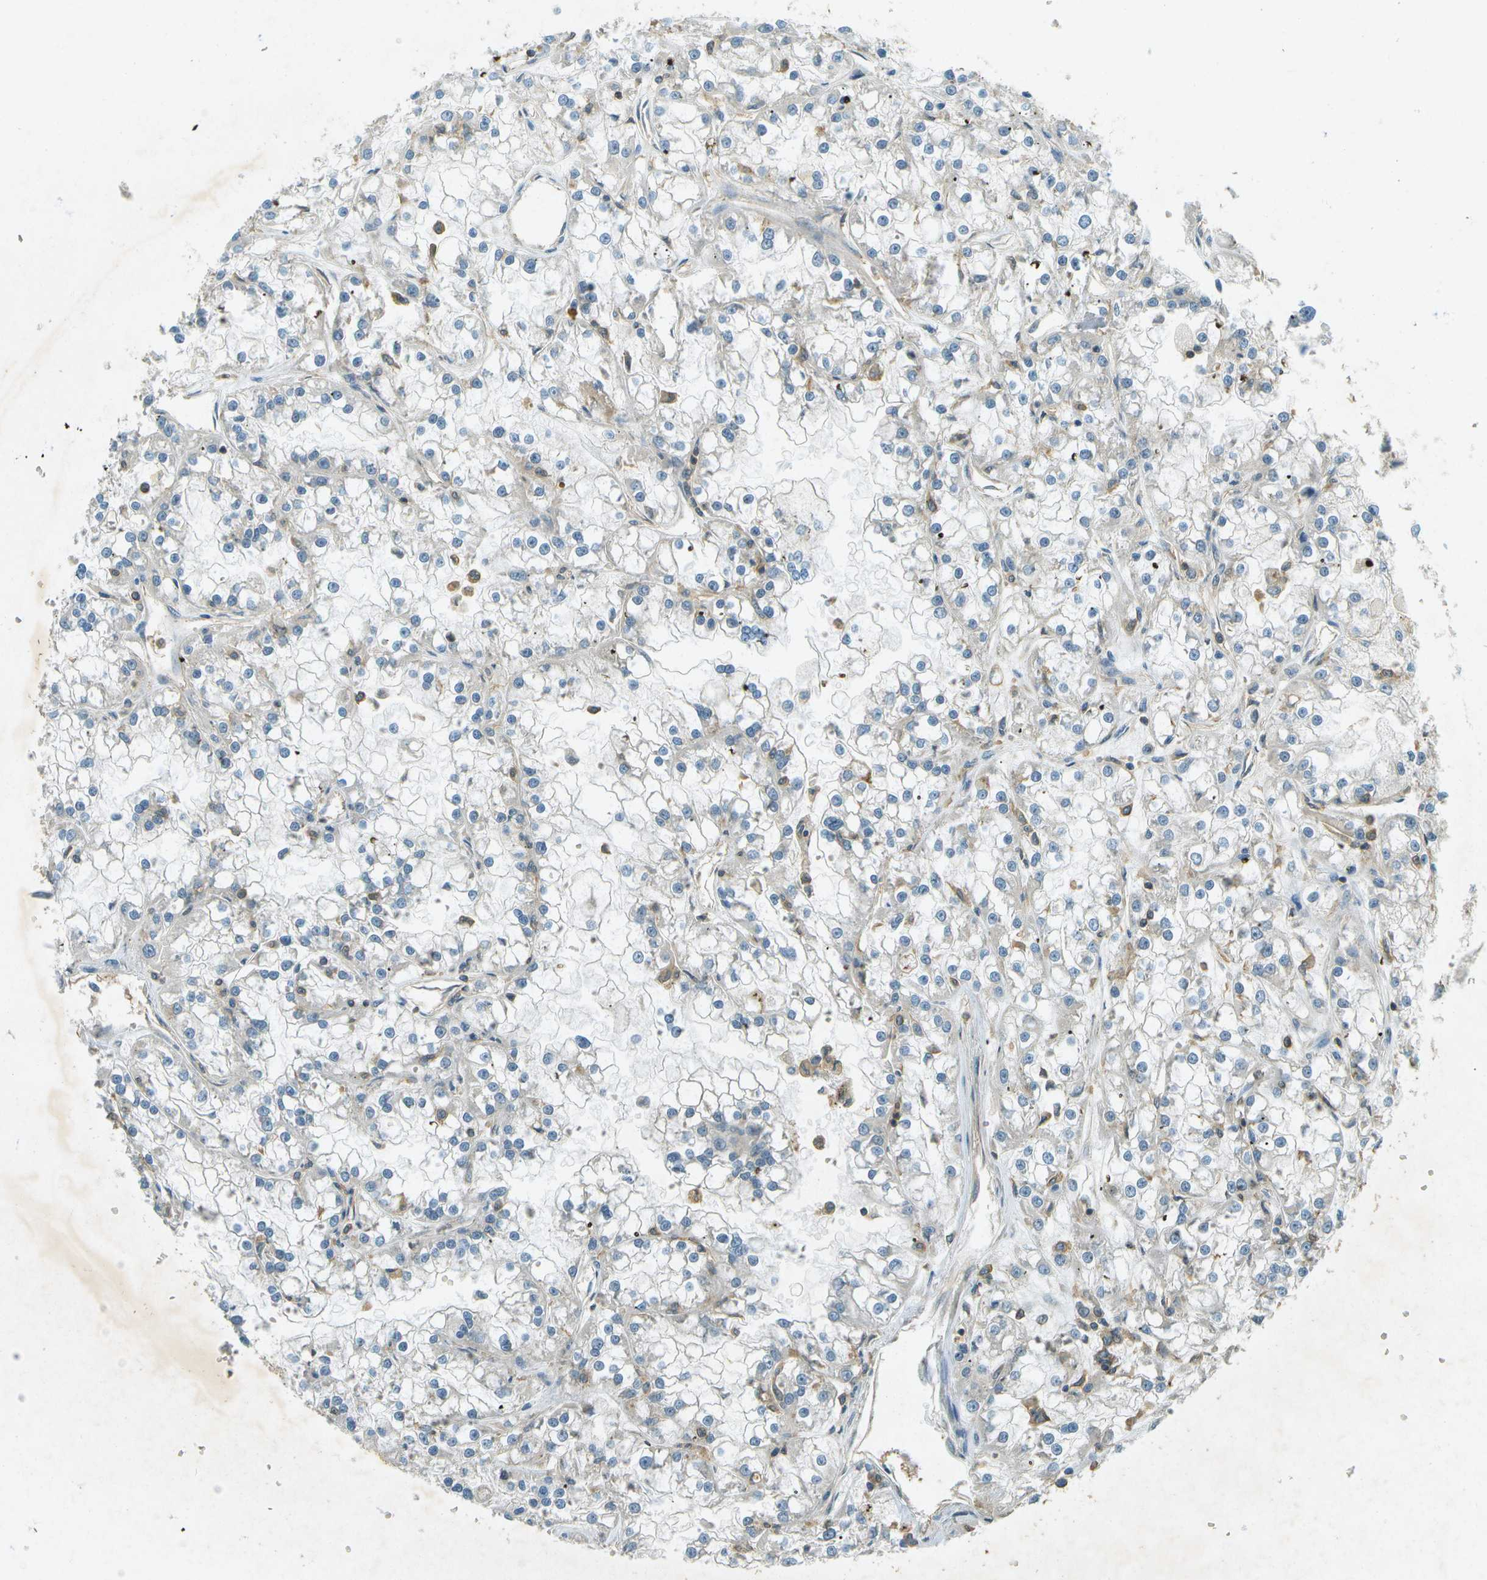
{"staining": {"intensity": "negative", "quantity": "none", "location": "none"}, "tissue": "renal cancer", "cell_type": "Tumor cells", "image_type": "cancer", "snomed": [{"axis": "morphology", "description": "Adenocarcinoma, NOS"}, {"axis": "topography", "description": "Kidney"}], "caption": "Immunohistochemical staining of adenocarcinoma (renal) shows no significant staining in tumor cells.", "gene": "NUDT4", "patient": {"sex": "female", "age": 52}}